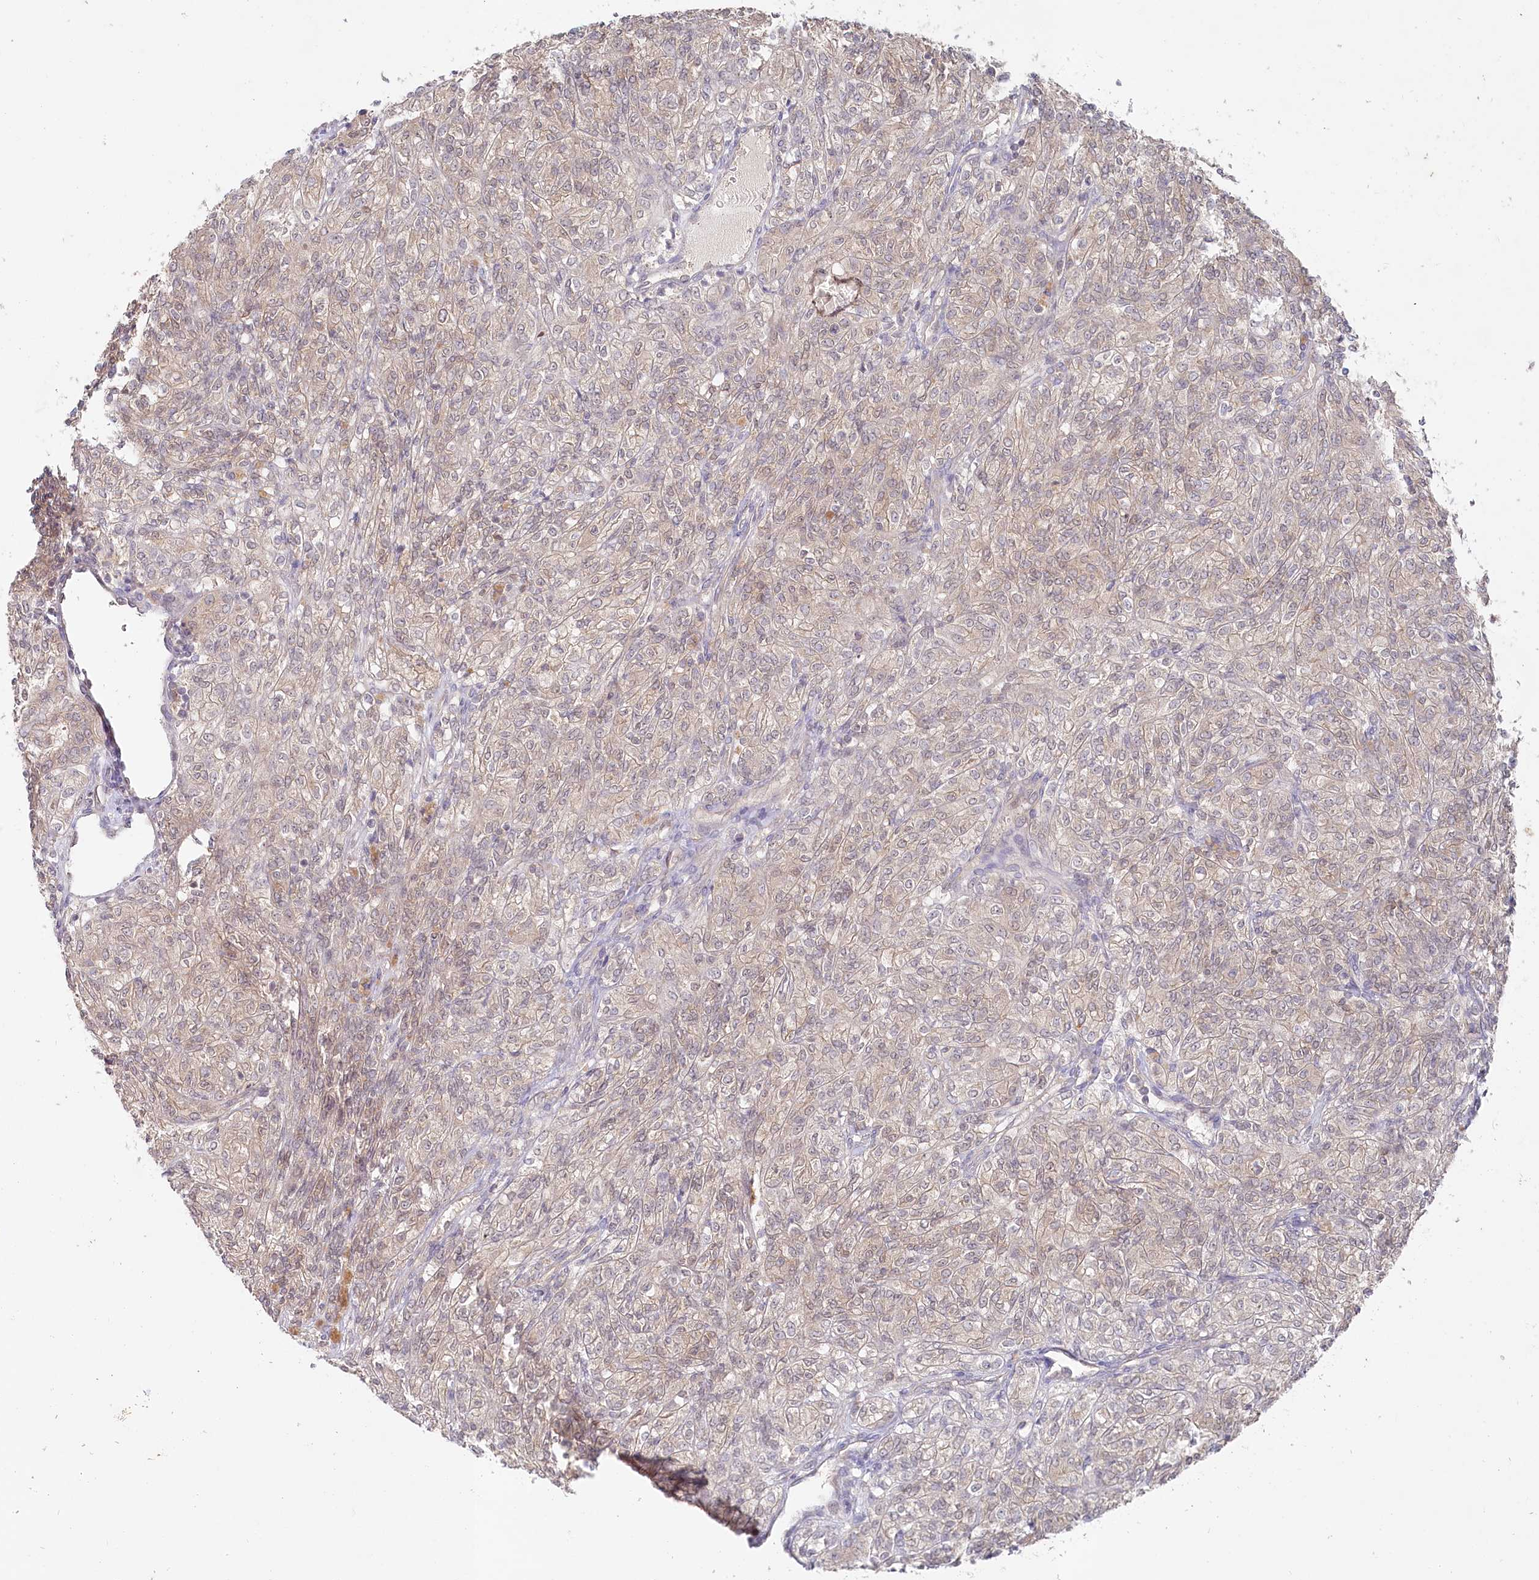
{"staining": {"intensity": "weak", "quantity": "<25%", "location": "cytoplasmic/membranous"}, "tissue": "renal cancer", "cell_type": "Tumor cells", "image_type": "cancer", "snomed": [{"axis": "morphology", "description": "Adenocarcinoma, NOS"}, {"axis": "topography", "description": "Kidney"}], "caption": "A high-resolution image shows IHC staining of renal cancer (adenocarcinoma), which shows no significant staining in tumor cells.", "gene": "AAMDC", "patient": {"sex": "male", "age": 77}}